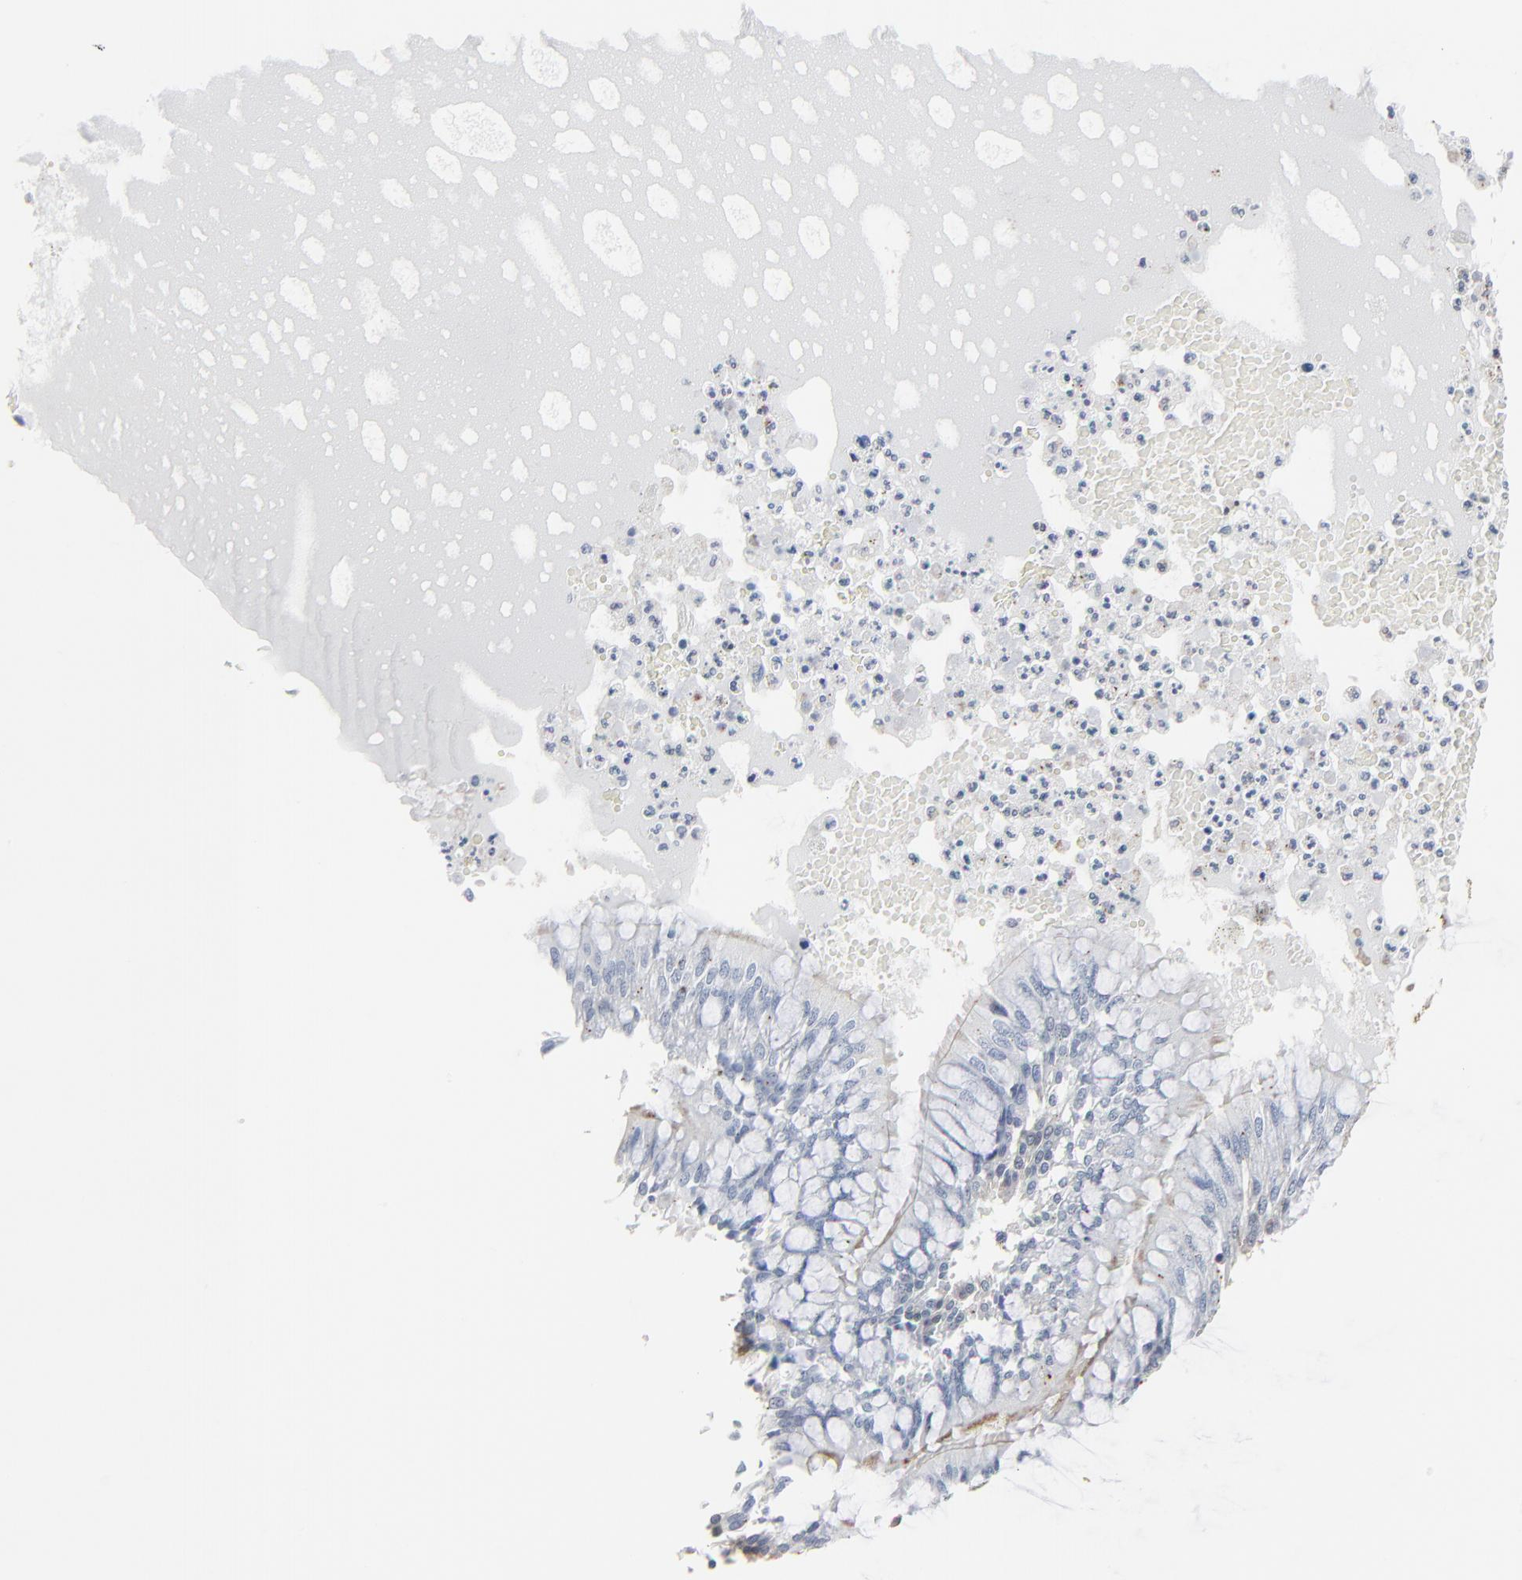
{"staining": {"intensity": "weak", "quantity": "25%-75%", "location": "cytoplasmic/membranous"}, "tissue": "bronchus", "cell_type": "Respiratory epithelial cells", "image_type": "normal", "snomed": [{"axis": "morphology", "description": "Normal tissue, NOS"}, {"axis": "topography", "description": "Cartilage tissue"}, {"axis": "topography", "description": "Bronchus"}, {"axis": "topography", "description": "Lung"}], "caption": "Bronchus was stained to show a protein in brown. There is low levels of weak cytoplasmic/membranous positivity in approximately 25%-75% of respiratory epithelial cells. The protein of interest is stained brown, and the nuclei are stained in blue (DAB IHC with brightfield microscopy, high magnification).", "gene": "PHGDH", "patient": {"sex": "female", "age": 49}}